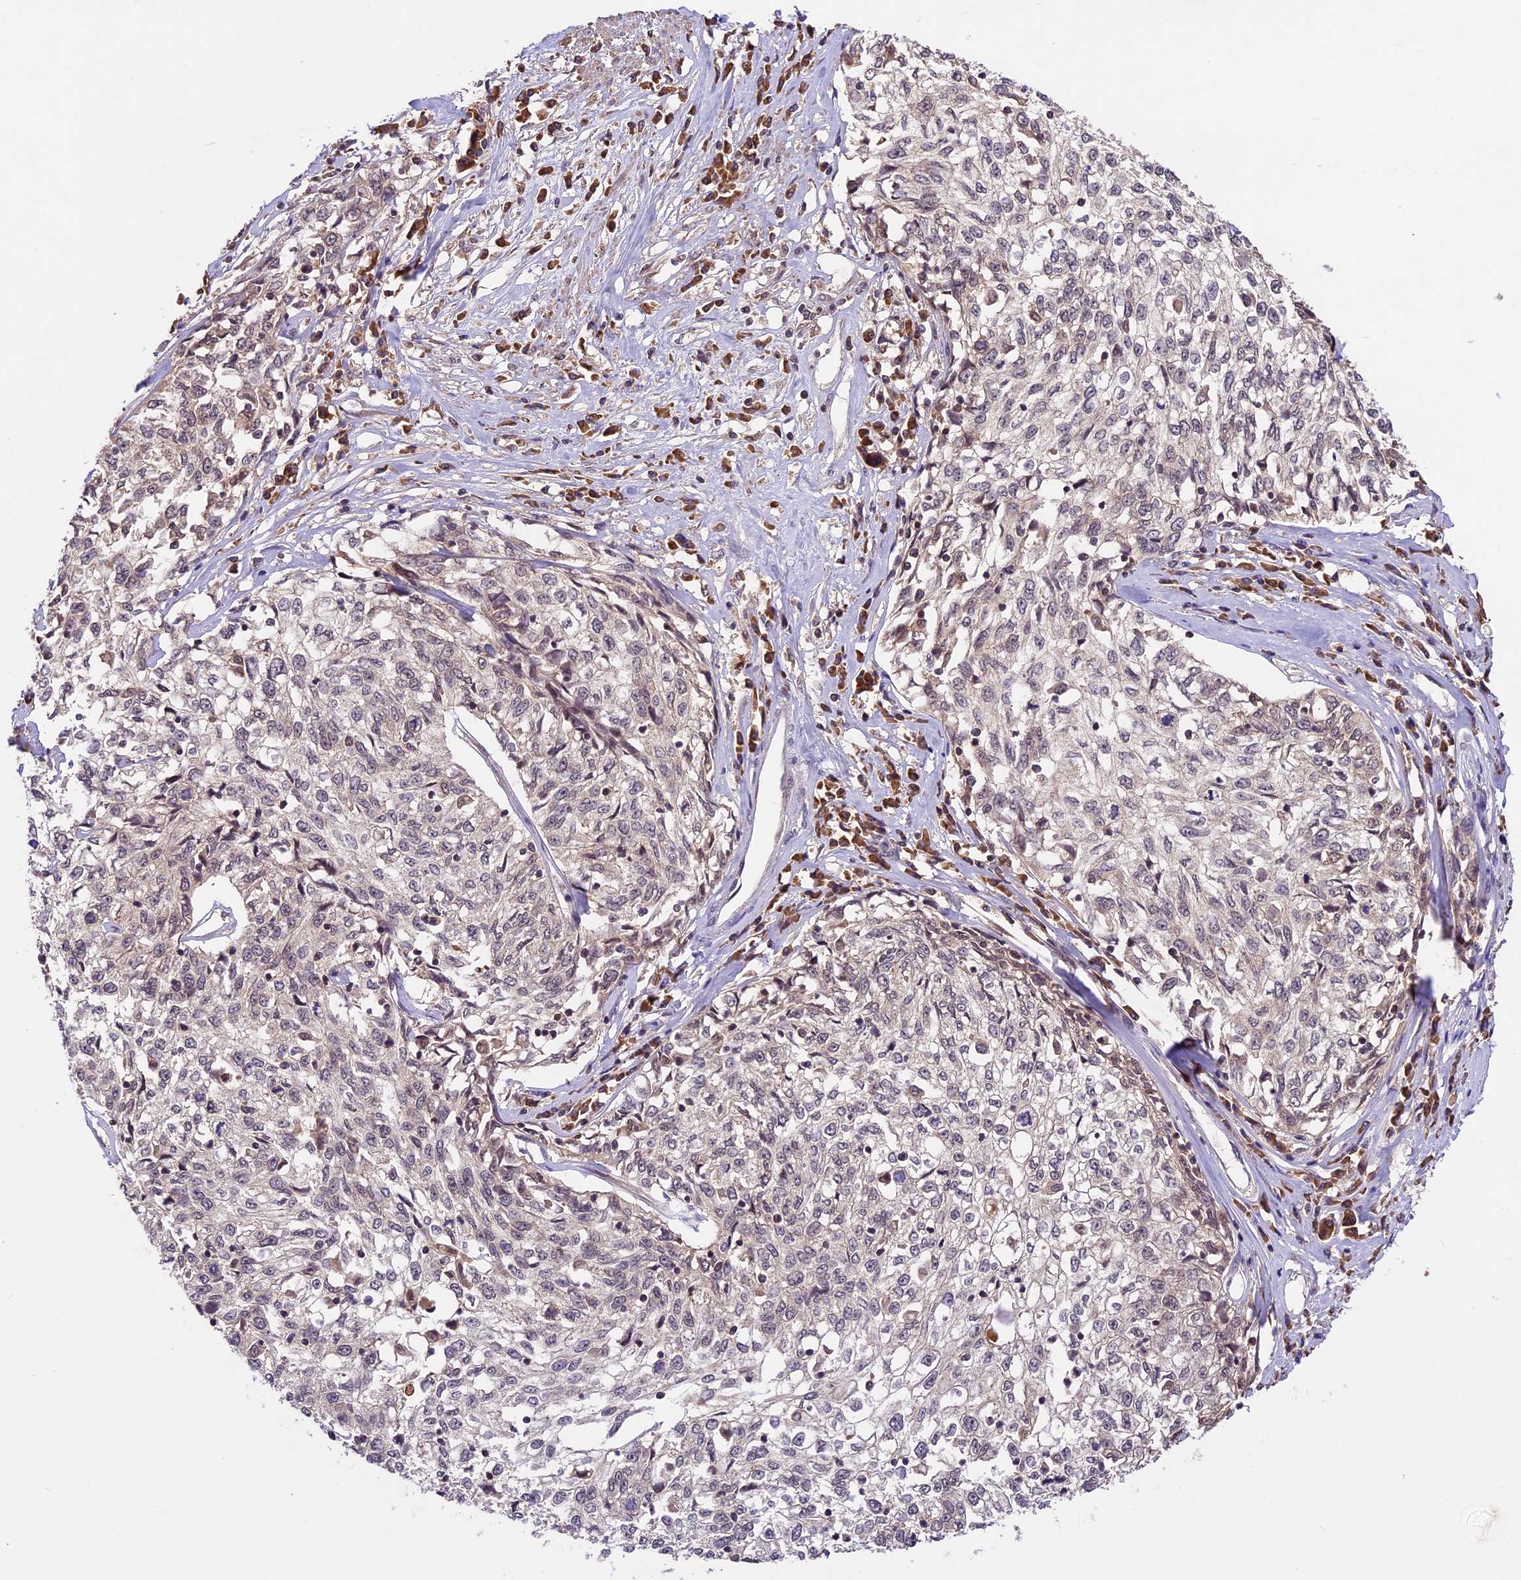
{"staining": {"intensity": "negative", "quantity": "none", "location": "none"}, "tissue": "cervical cancer", "cell_type": "Tumor cells", "image_type": "cancer", "snomed": [{"axis": "morphology", "description": "Squamous cell carcinoma, NOS"}, {"axis": "topography", "description": "Cervix"}], "caption": "Human cervical cancer (squamous cell carcinoma) stained for a protein using immunohistochemistry (IHC) displays no positivity in tumor cells.", "gene": "ATP10A", "patient": {"sex": "female", "age": 57}}